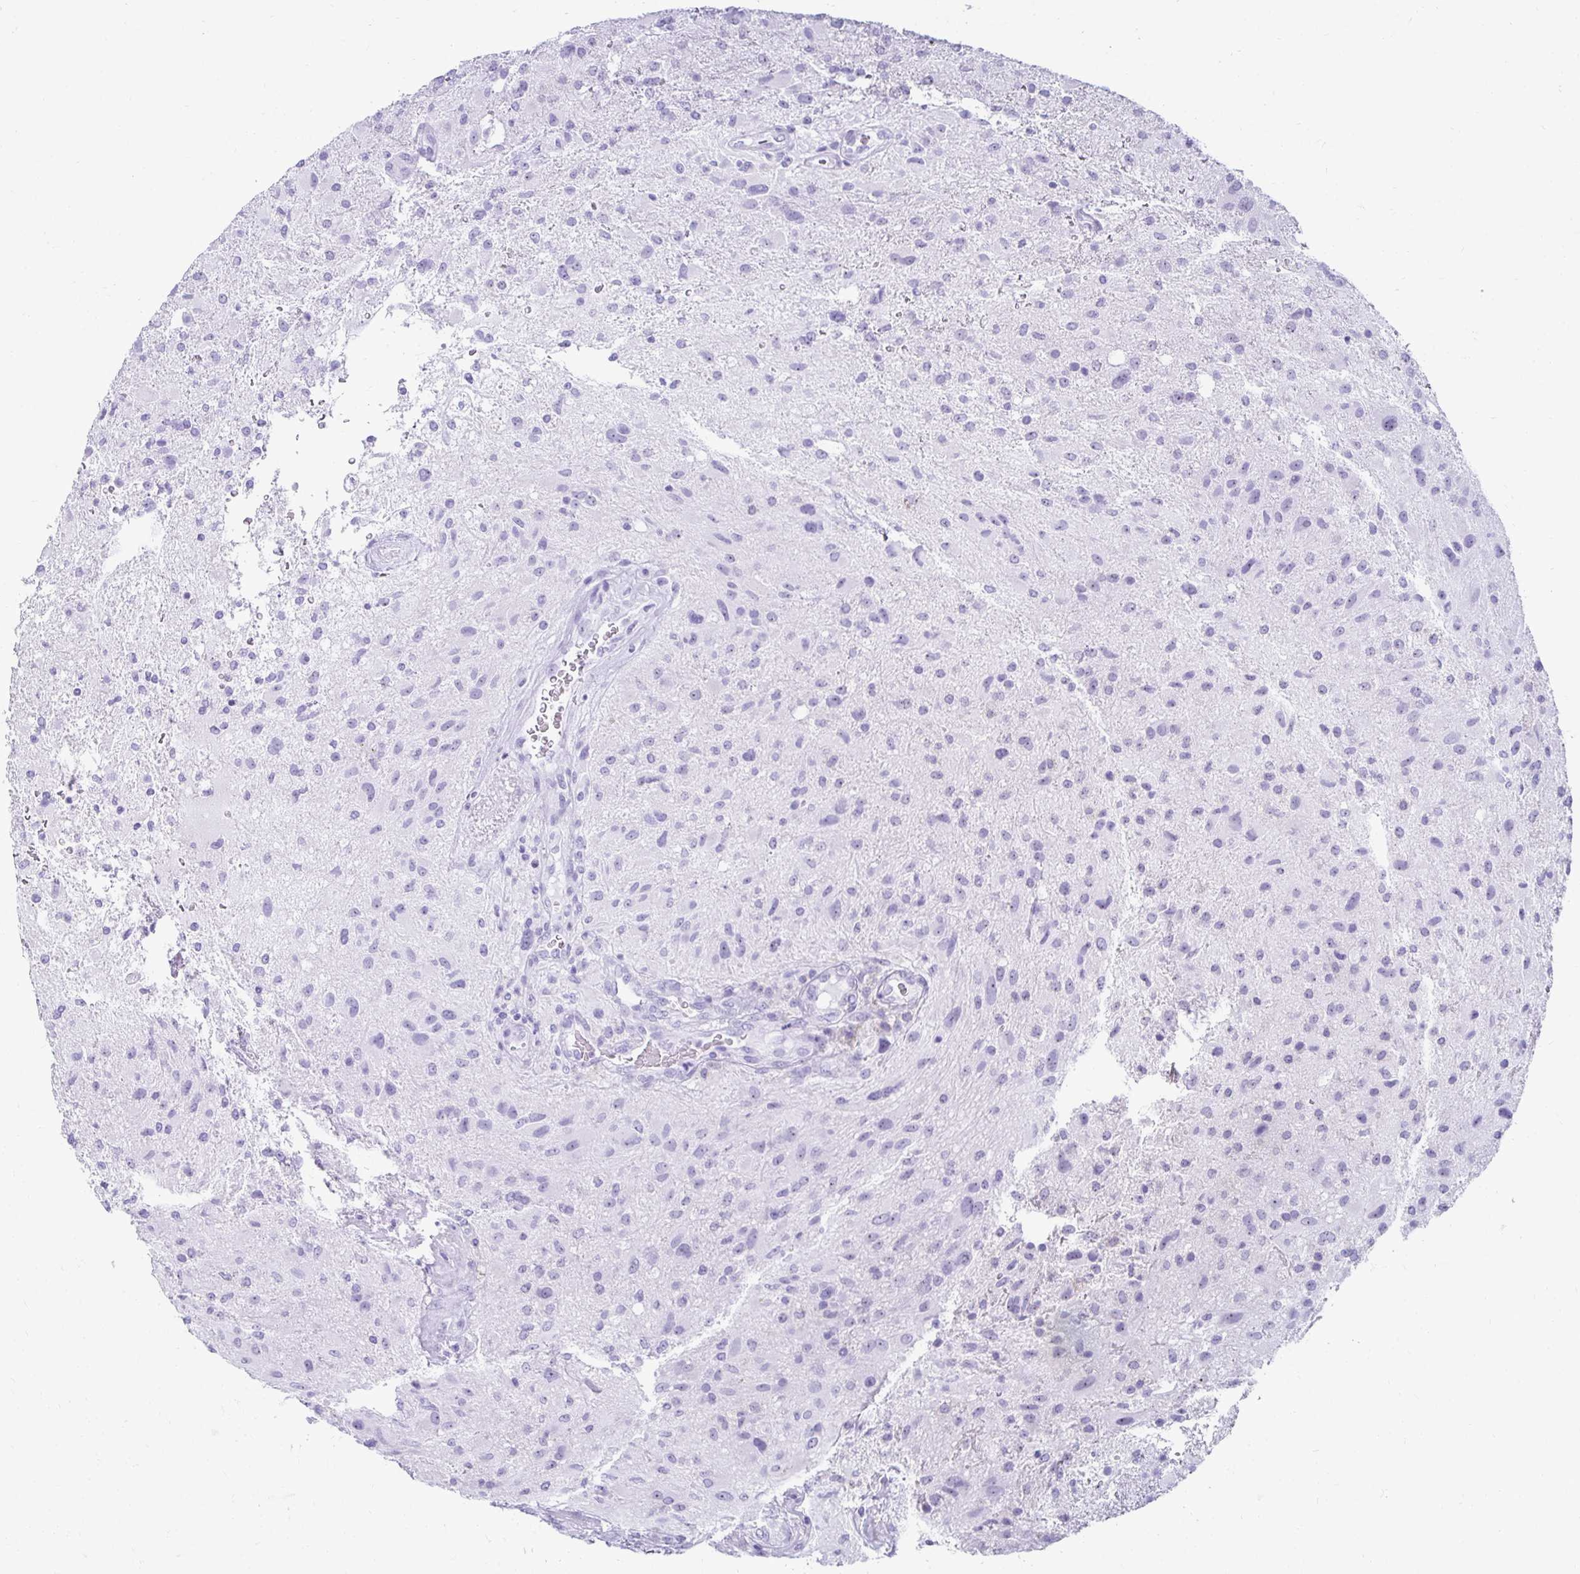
{"staining": {"intensity": "negative", "quantity": "none", "location": "none"}, "tissue": "glioma", "cell_type": "Tumor cells", "image_type": "cancer", "snomed": [{"axis": "morphology", "description": "Glioma, malignant, High grade"}, {"axis": "topography", "description": "Brain"}], "caption": "An immunohistochemistry micrograph of glioma is shown. There is no staining in tumor cells of glioma. The staining was performed using DAB to visualize the protein expression in brown, while the nuclei were stained in blue with hematoxylin (Magnification: 20x).", "gene": "CST6", "patient": {"sex": "male", "age": 53}}